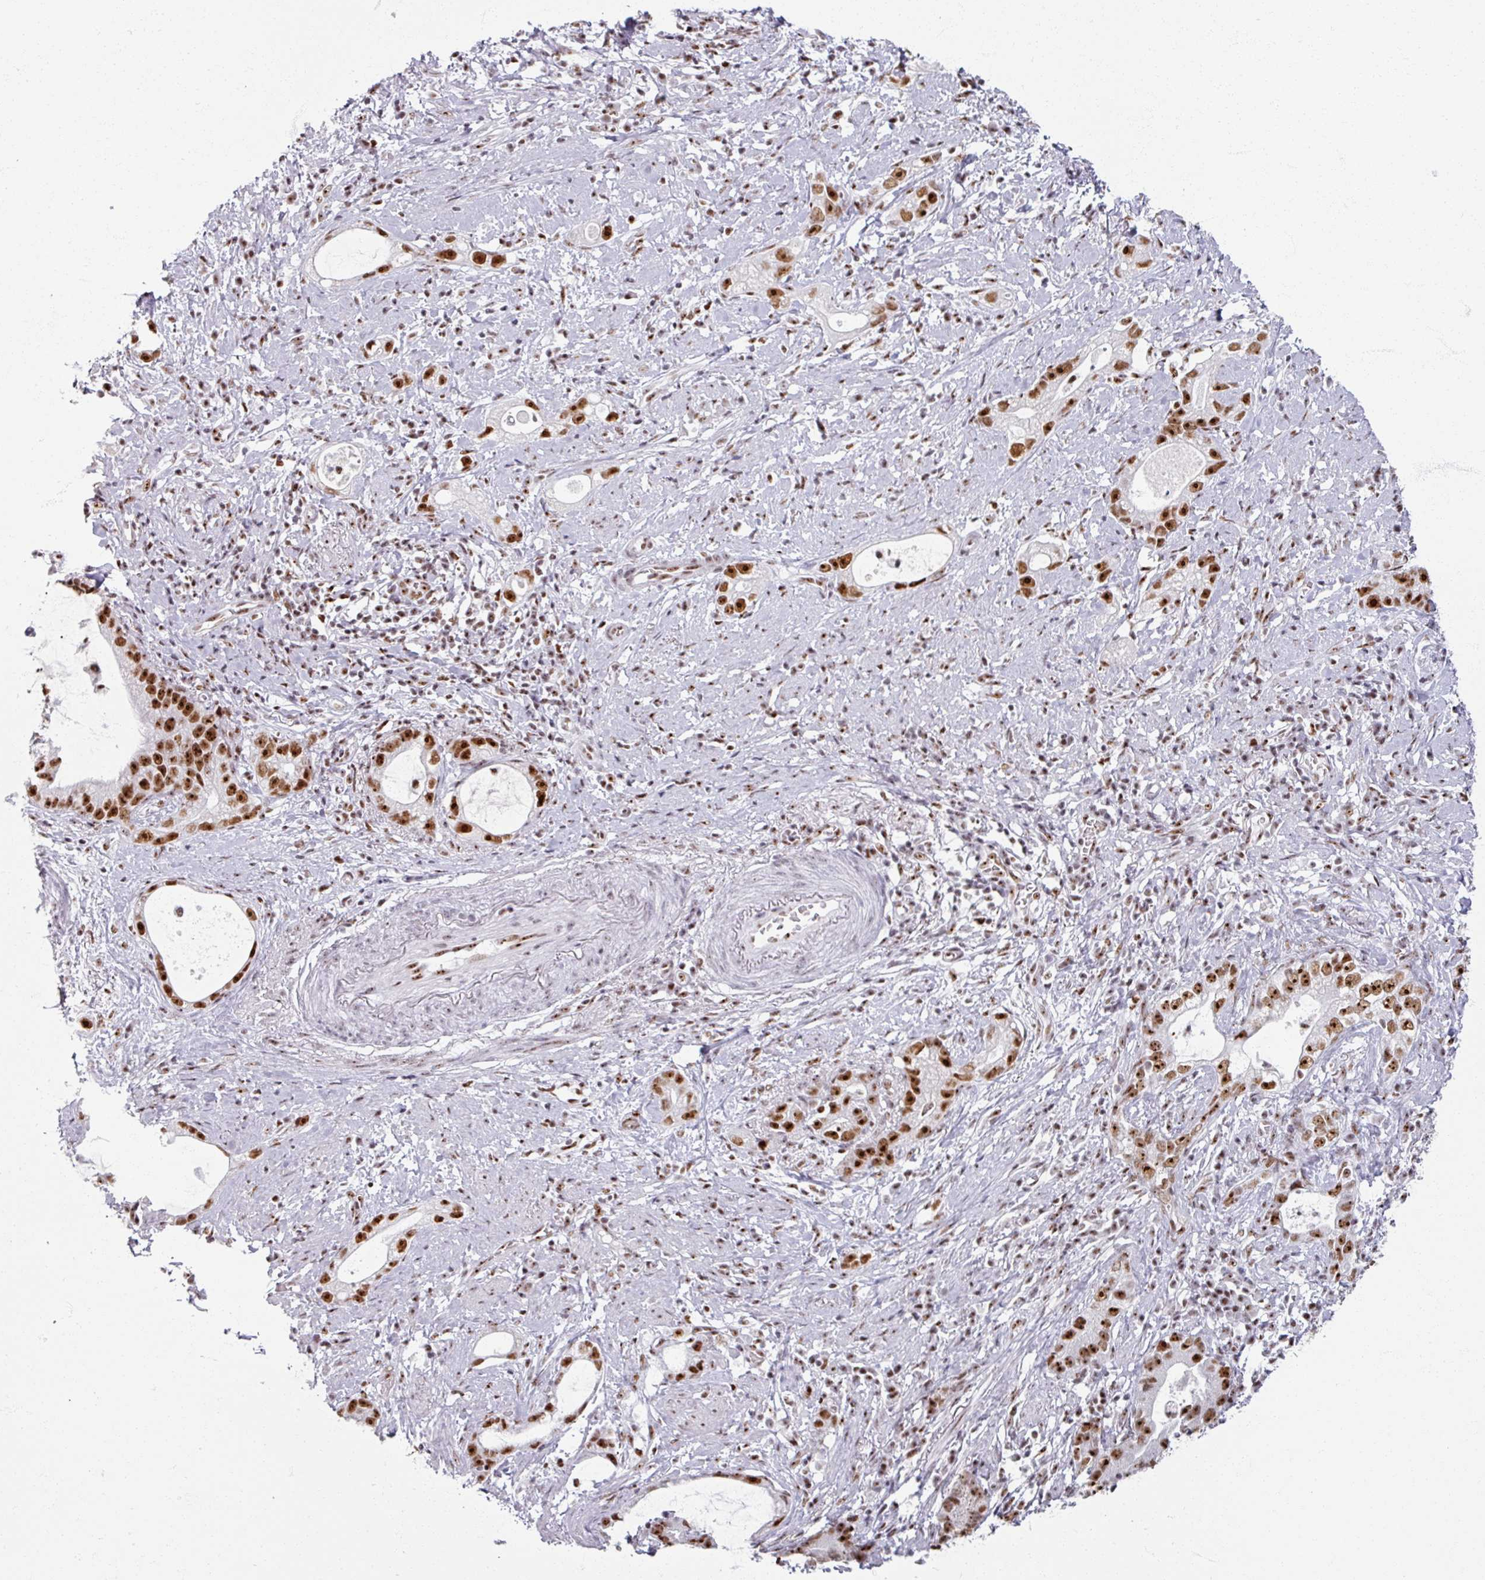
{"staining": {"intensity": "strong", "quantity": ">75%", "location": "nuclear"}, "tissue": "stomach cancer", "cell_type": "Tumor cells", "image_type": "cancer", "snomed": [{"axis": "morphology", "description": "Adenocarcinoma, NOS"}, {"axis": "topography", "description": "Stomach"}], "caption": "Human stomach cancer (adenocarcinoma) stained for a protein (brown) reveals strong nuclear positive expression in about >75% of tumor cells.", "gene": "ADAR", "patient": {"sex": "male", "age": 55}}